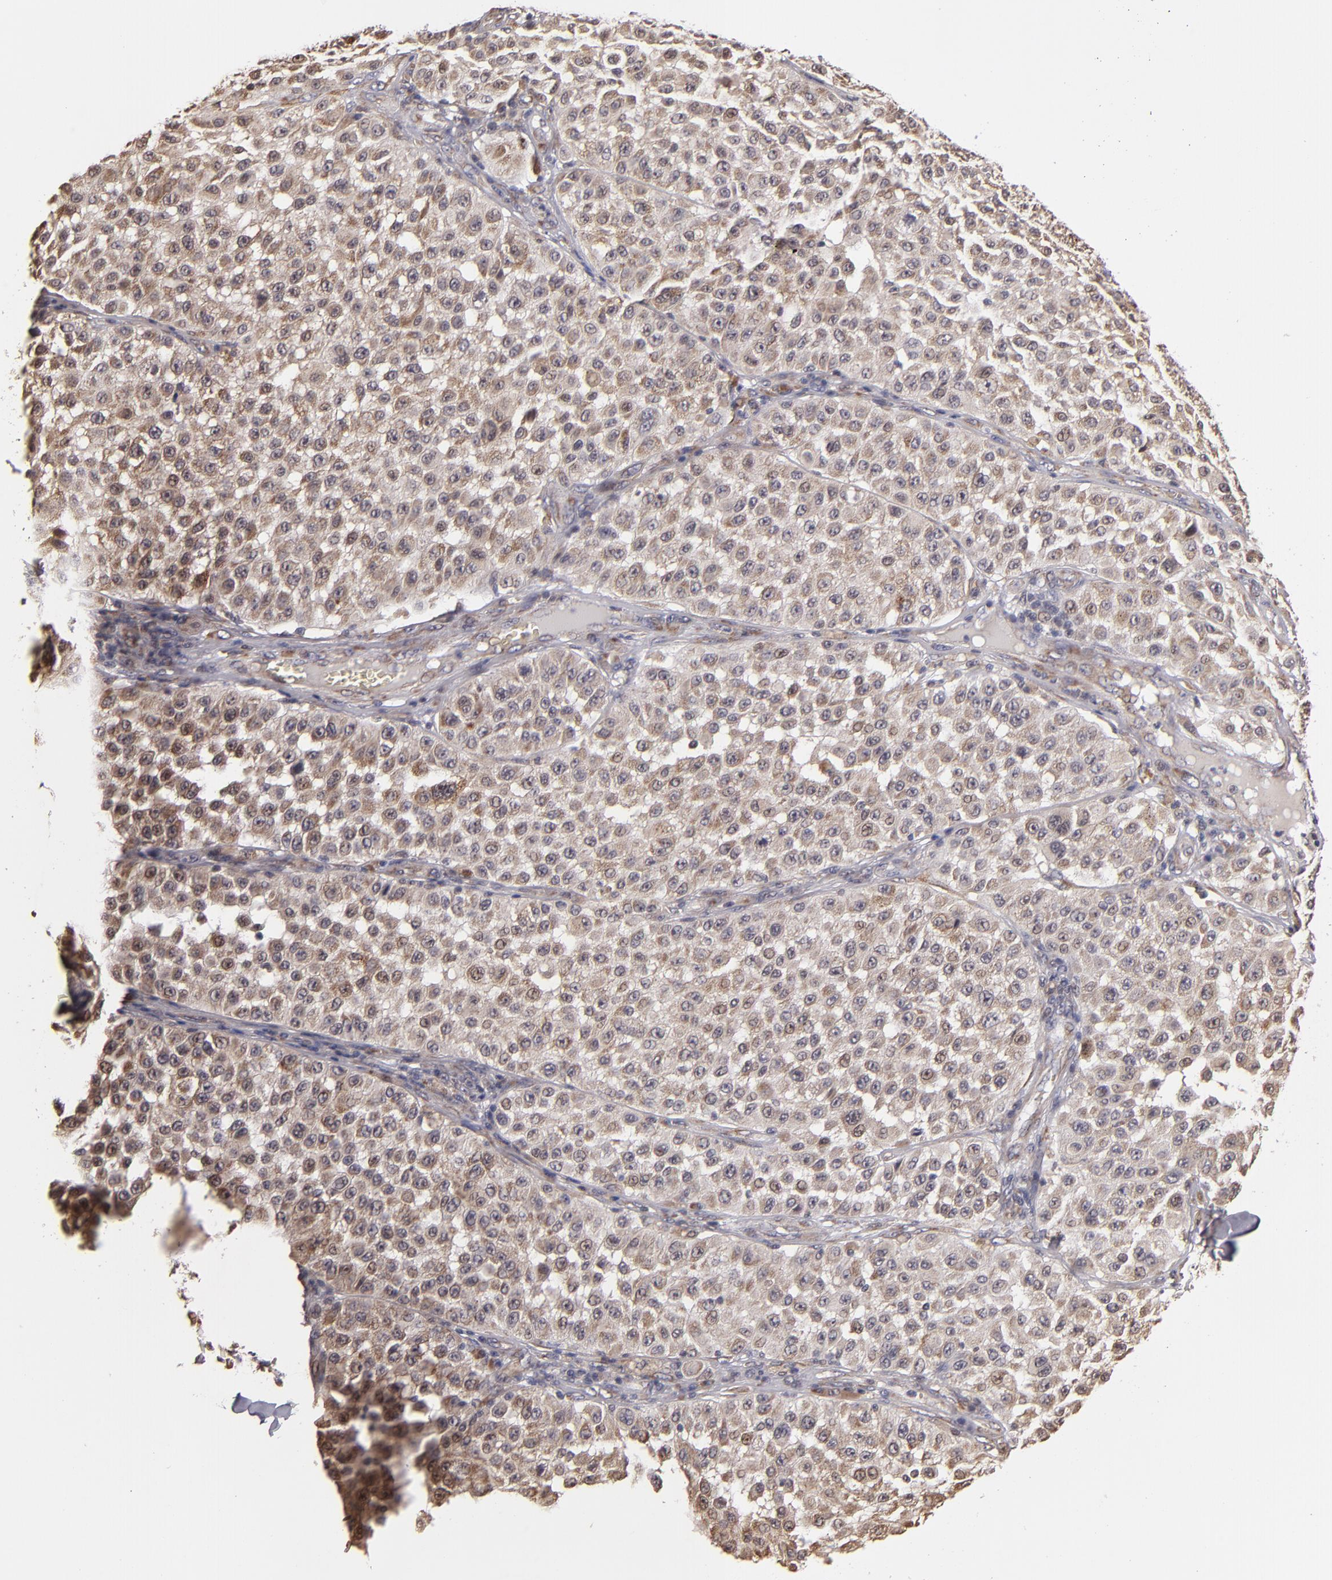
{"staining": {"intensity": "weak", "quantity": ">75%", "location": "cytoplasmic/membranous"}, "tissue": "melanoma", "cell_type": "Tumor cells", "image_type": "cancer", "snomed": [{"axis": "morphology", "description": "Malignant melanoma, NOS"}, {"axis": "topography", "description": "Skin"}], "caption": "High-power microscopy captured an immunohistochemistry (IHC) photomicrograph of malignant melanoma, revealing weak cytoplasmic/membranous staining in approximately >75% of tumor cells.", "gene": "CASP1", "patient": {"sex": "female", "age": 64}}